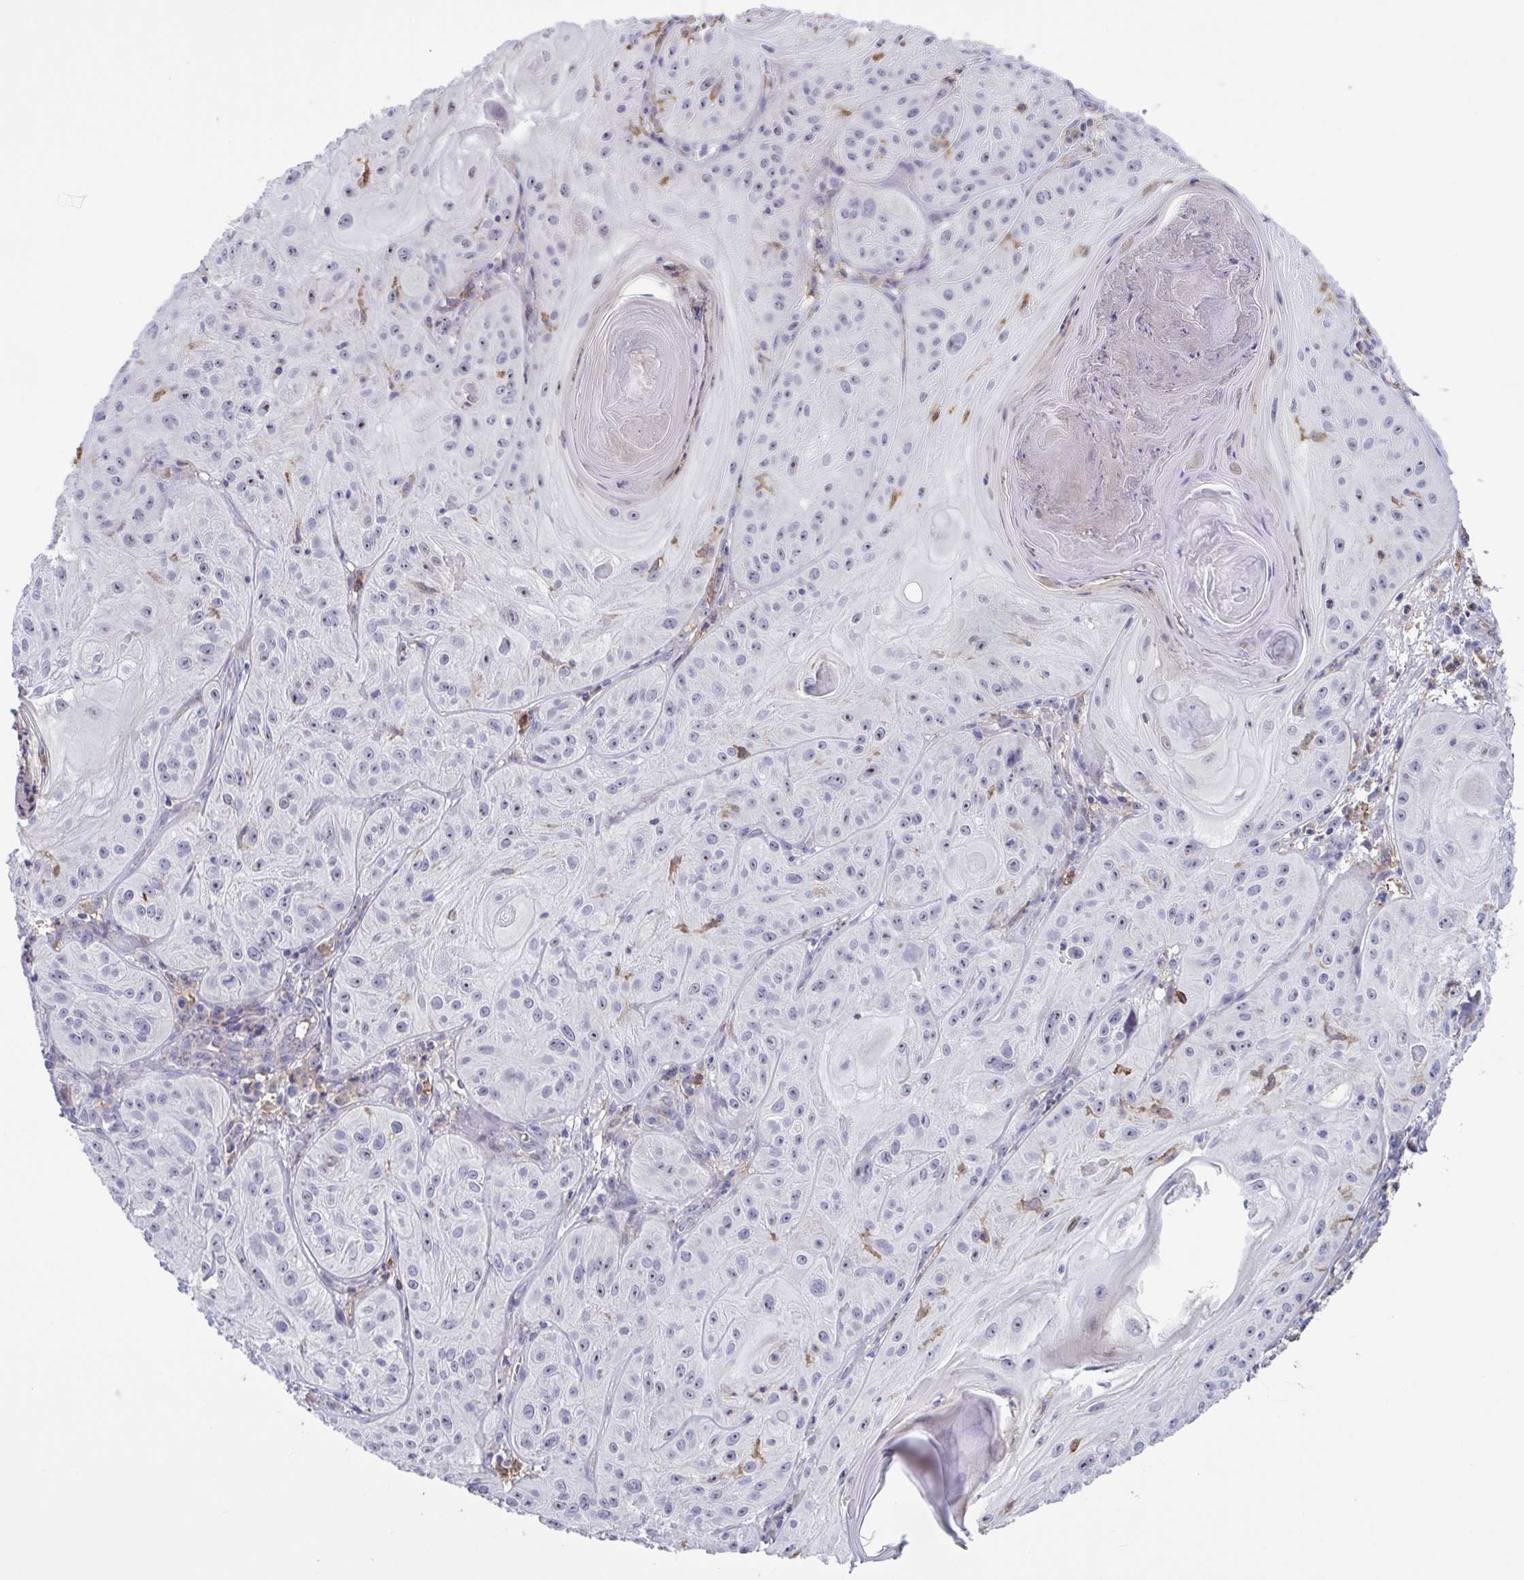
{"staining": {"intensity": "weak", "quantity": "<25%", "location": "nuclear"}, "tissue": "skin cancer", "cell_type": "Tumor cells", "image_type": "cancer", "snomed": [{"axis": "morphology", "description": "Squamous cell carcinoma, NOS"}, {"axis": "topography", "description": "Skin"}], "caption": "Immunohistochemistry (IHC) micrograph of skin squamous cell carcinoma stained for a protein (brown), which displays no positivity in tumor cells.", "gene": "CD101", "patient": {"sex": "male", "age": 85}}